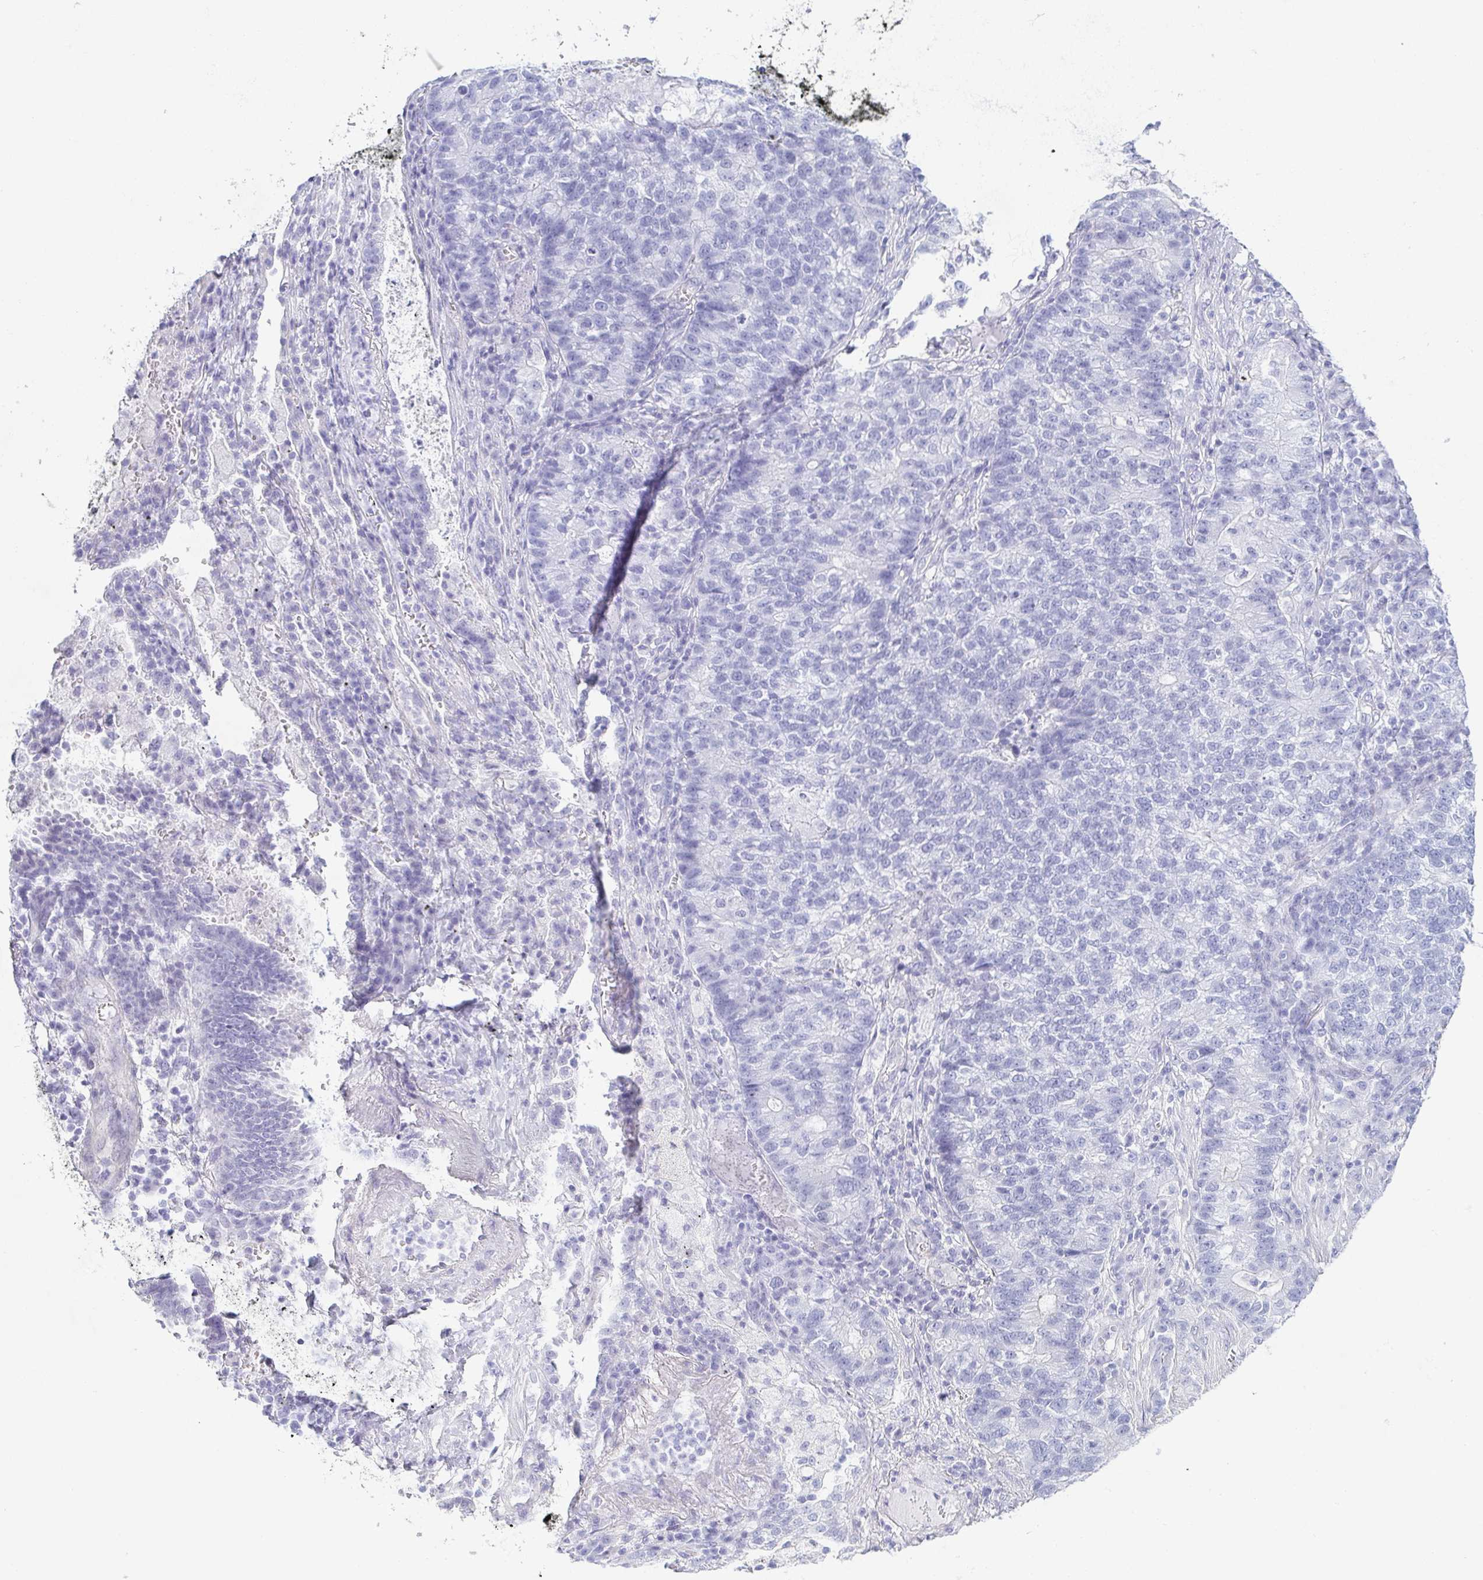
{"staining": {"intensity": "negative", "quantity": "none", "location": "none"}, "tissue": "lung cancer", "cell_type": "Tumor cells", "image_type": "cancer", "snomed": [{"axis": "morphology", "description": "Adenocarcinoma, NOS"}, {"axis": "topography", "description": "Lung"}], "caption": "Immunohistochemistry image of neoplastic tissue: lung cancer (adenocarcinoma) stained with DAB (3,3'-diaminobenzidine) displays no significant protein expression in tumor cells. (Immunohistochemistry (ihc), brightfield microscopy, high magnification).", "gene": "PRR4", "patient": {"sex": "male", "age": 57}}